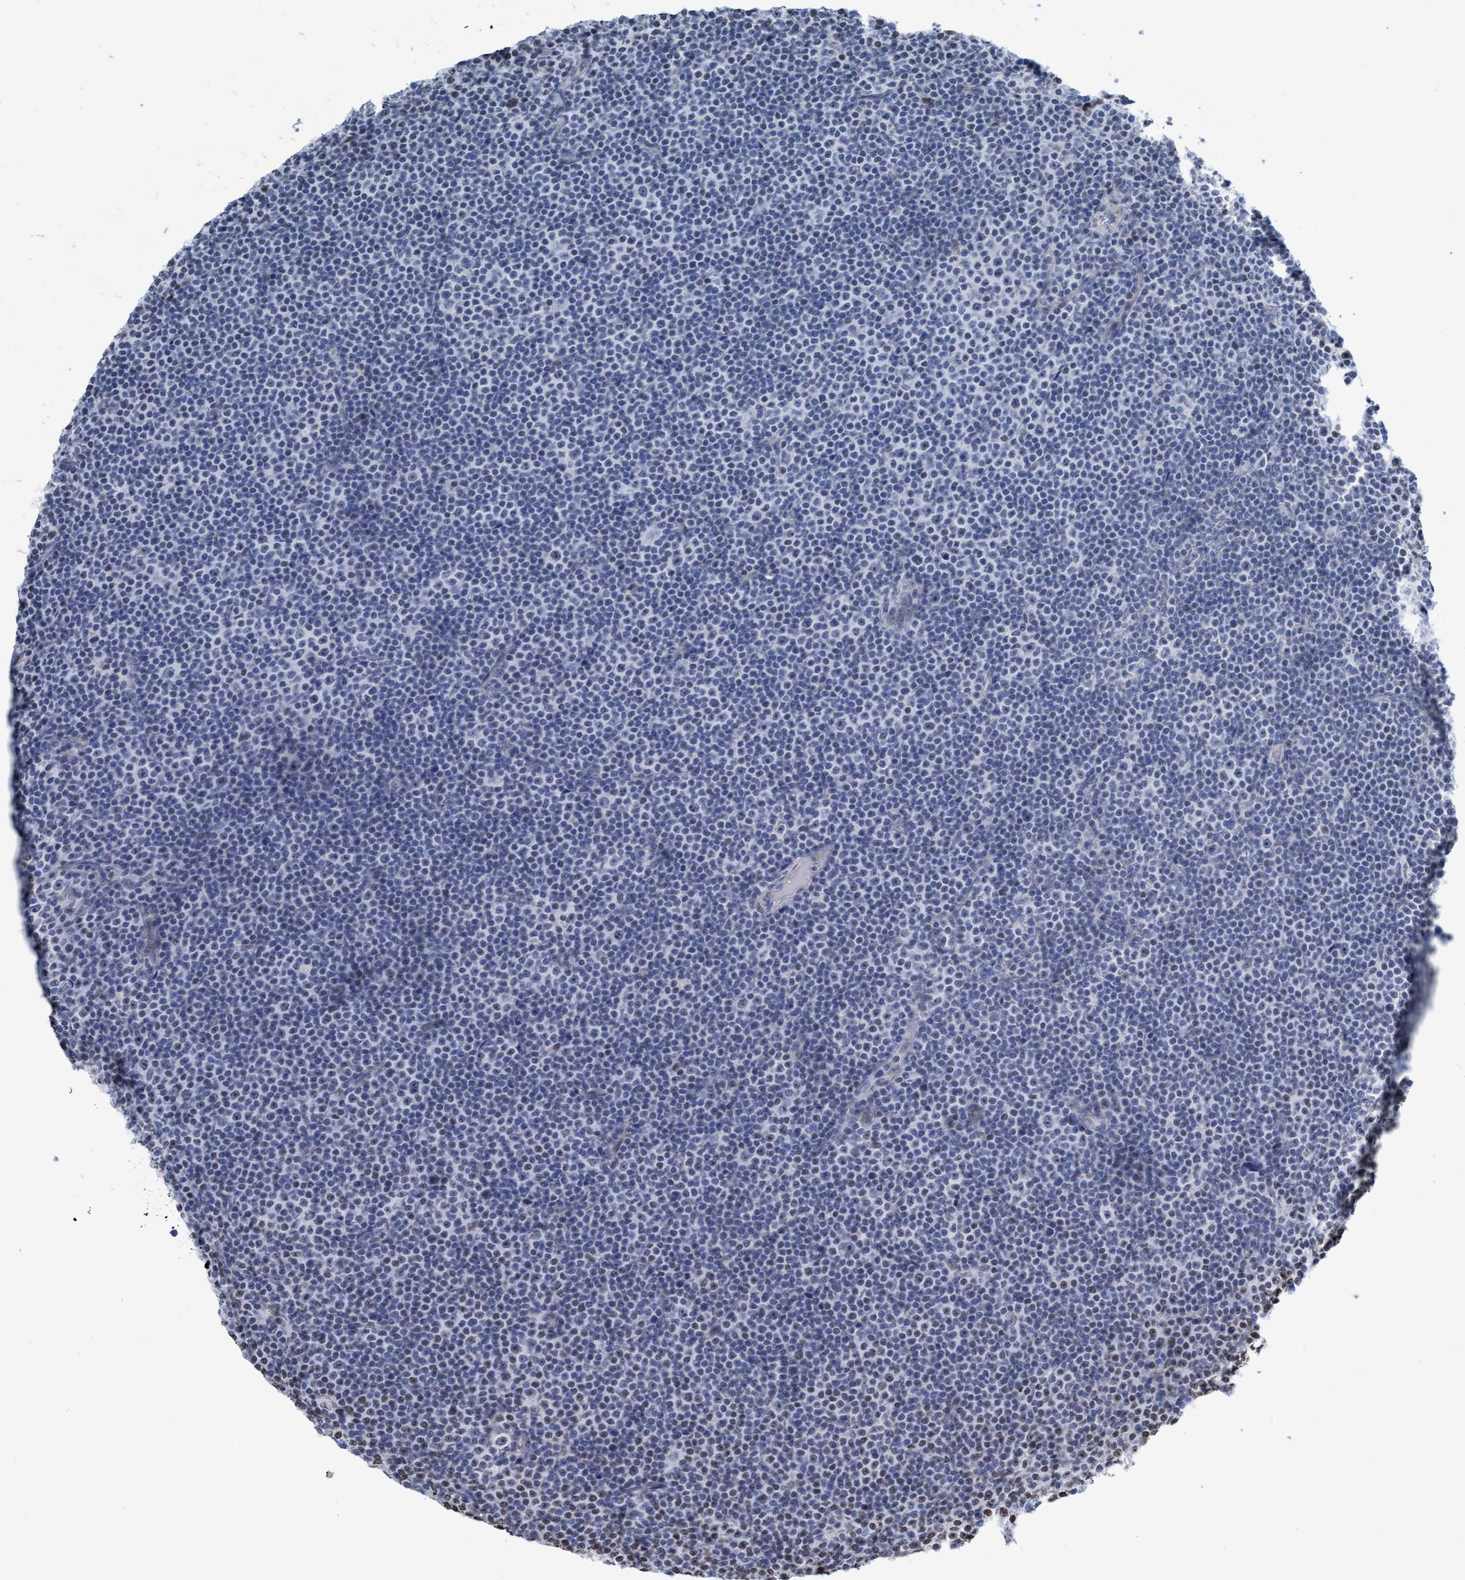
{"staining": {"intensity": "negative", "quantity": "none", "location": "none"}, "tissue": "lymphoma", "cell_type": "Tumor cells", "image_type": "cancer", "snomed": [{"axis": "morphology", "description": "Malignant lymphoma, non-Hodgkin's type, Low grade"}, {"axis": "topography", "description": "Lymph node"}], "caption": "An image of human lymphoma is negative for staining in tumor cells.", "gene": "CBX2", "patient": {"sex": "female", "age": 67}}